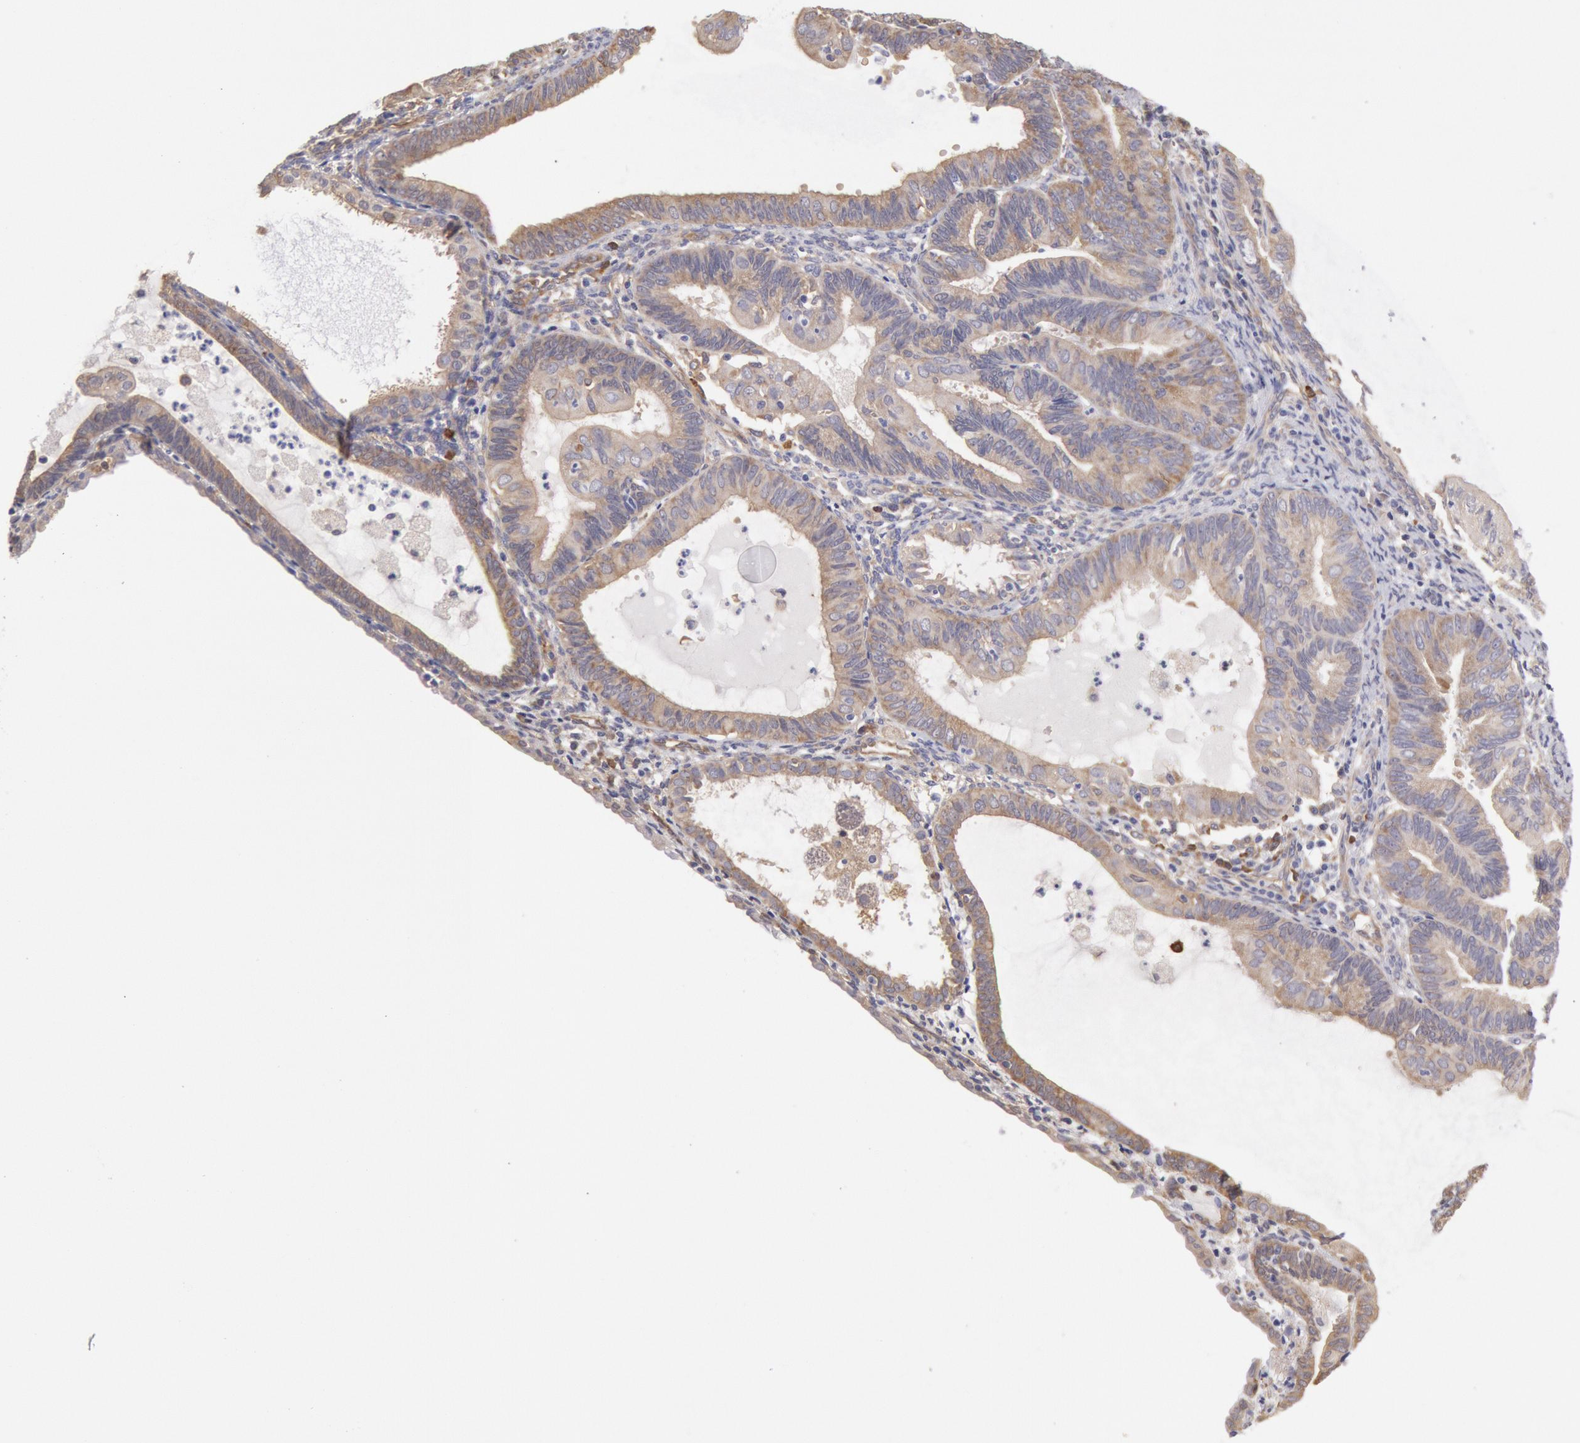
{"staining": {"intensity": "weak", "quantity": ">75%", "location": "cytoplasmic/membranous"}, "tissue": "endometrial cancer", "cell_type": "Tumor cells", "image_type": "cancer", "snomed": [{"axis": "morphology", "description": "Adenocarcinoma, NOS"}, {"axis": "topography", "description": "Endometrium"}], "caption": "Immunohistochemical staining of human endometrial cancer reveals low levels of weak cytoplasmic/membranous protein staining in about >75% of tumor cells. The staining is performed using DAB brown chromogen to label protein expression. The nuclei are counter-stained blue using hematoxylin.", "gene": "CCDC50", "patient": {"sex": "female", "age": 63}}